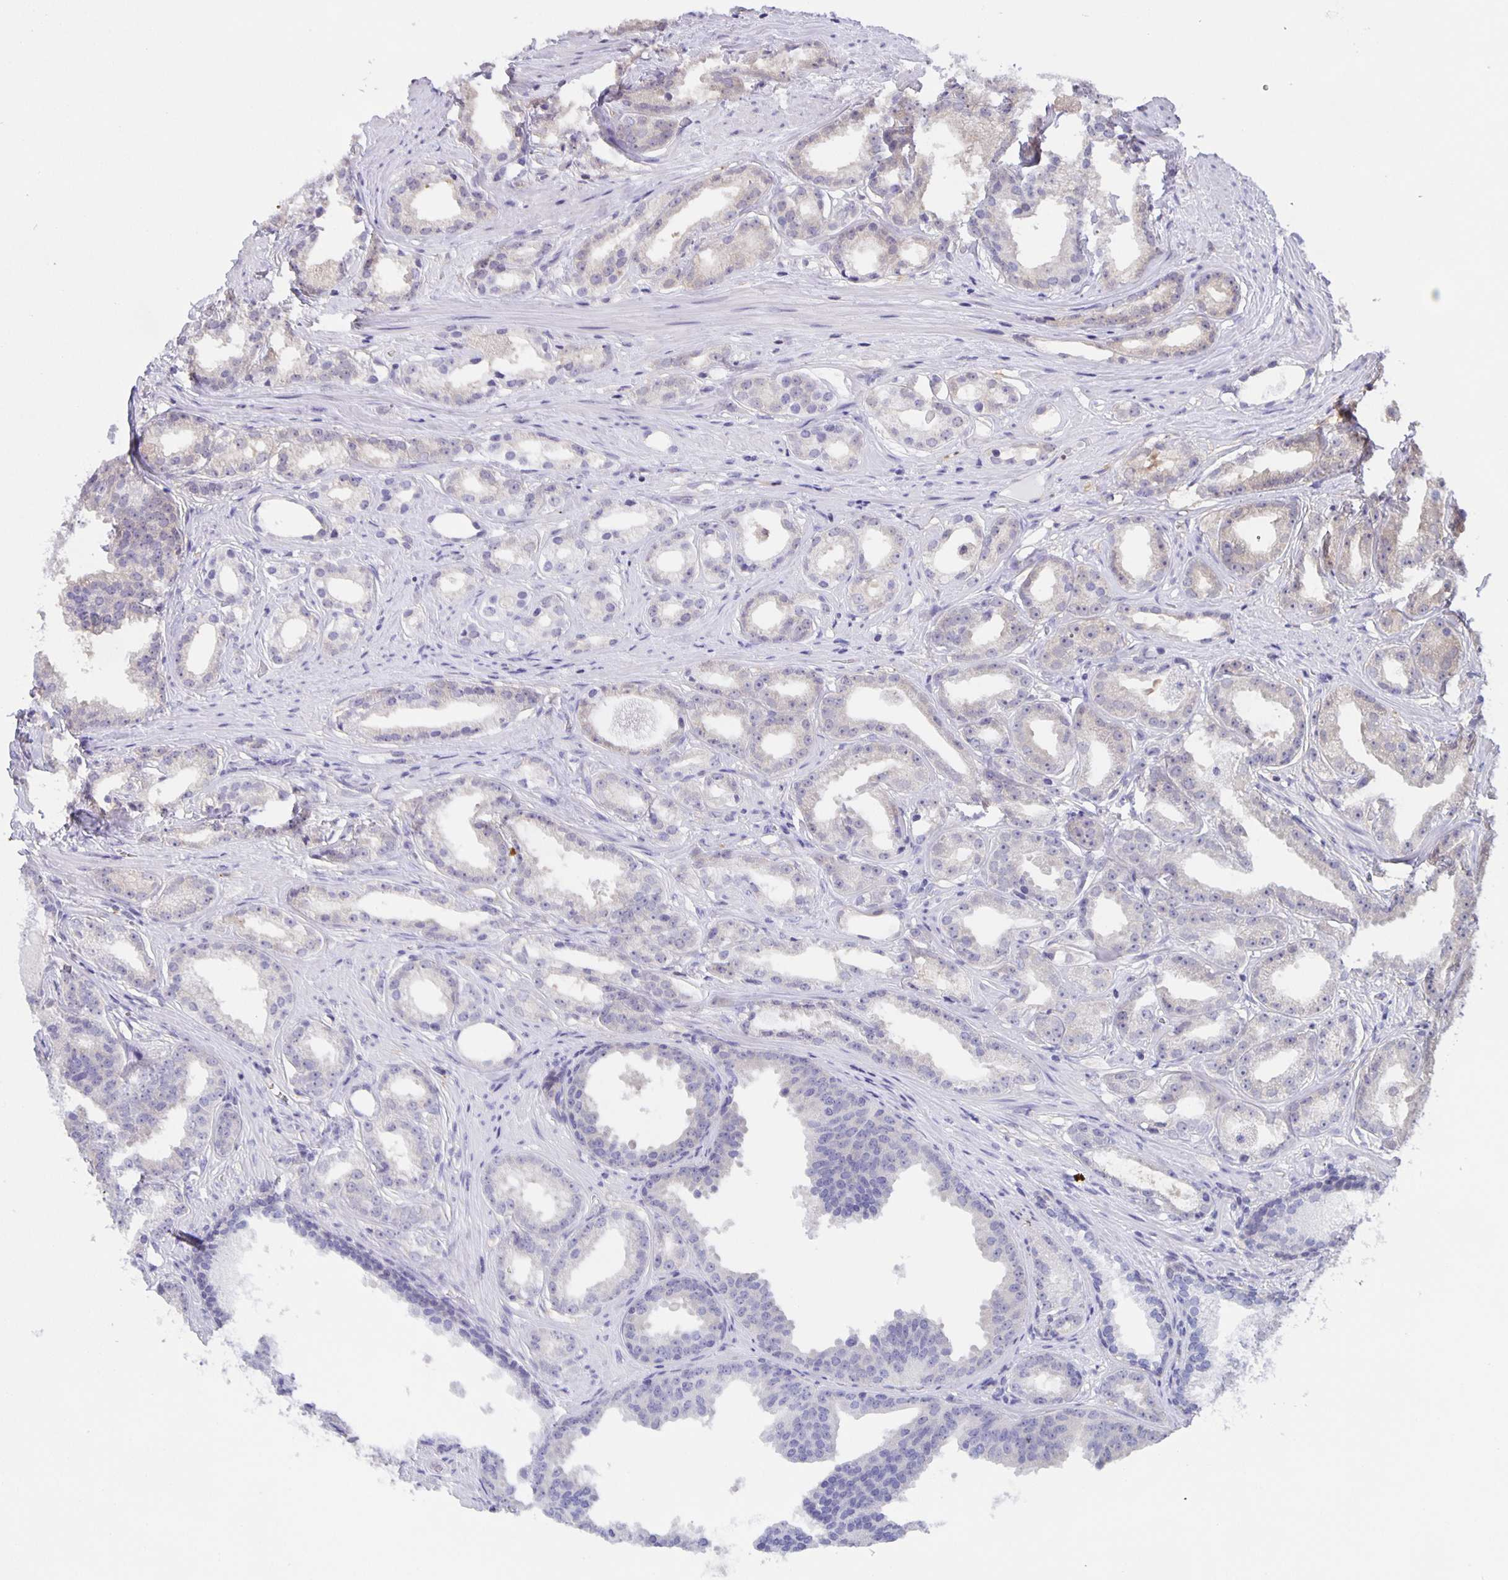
{"staining": {"intensity": "negative", "quantity": "none", "location": "none"}, "tissue": "prostate cancer", "cell_type": "Tumor cells", "image_type": "cancer", "snomed": [{"axis": "morphology", "description": "Adenocarcinoma, Low grade"}, {"axis": "topography", "description": "Prostate"}], "caption": "A histopathology image of prostate cancer stained for a protein displays no brown staining in tumor cells. (Stains: DAB immunohistochemistry with hematoxylin counter stain, Microscopy: brightfield microscopy at high magnification).", "gene": "MARCHF6", "patient": {"sex": "male", "age": 65}}